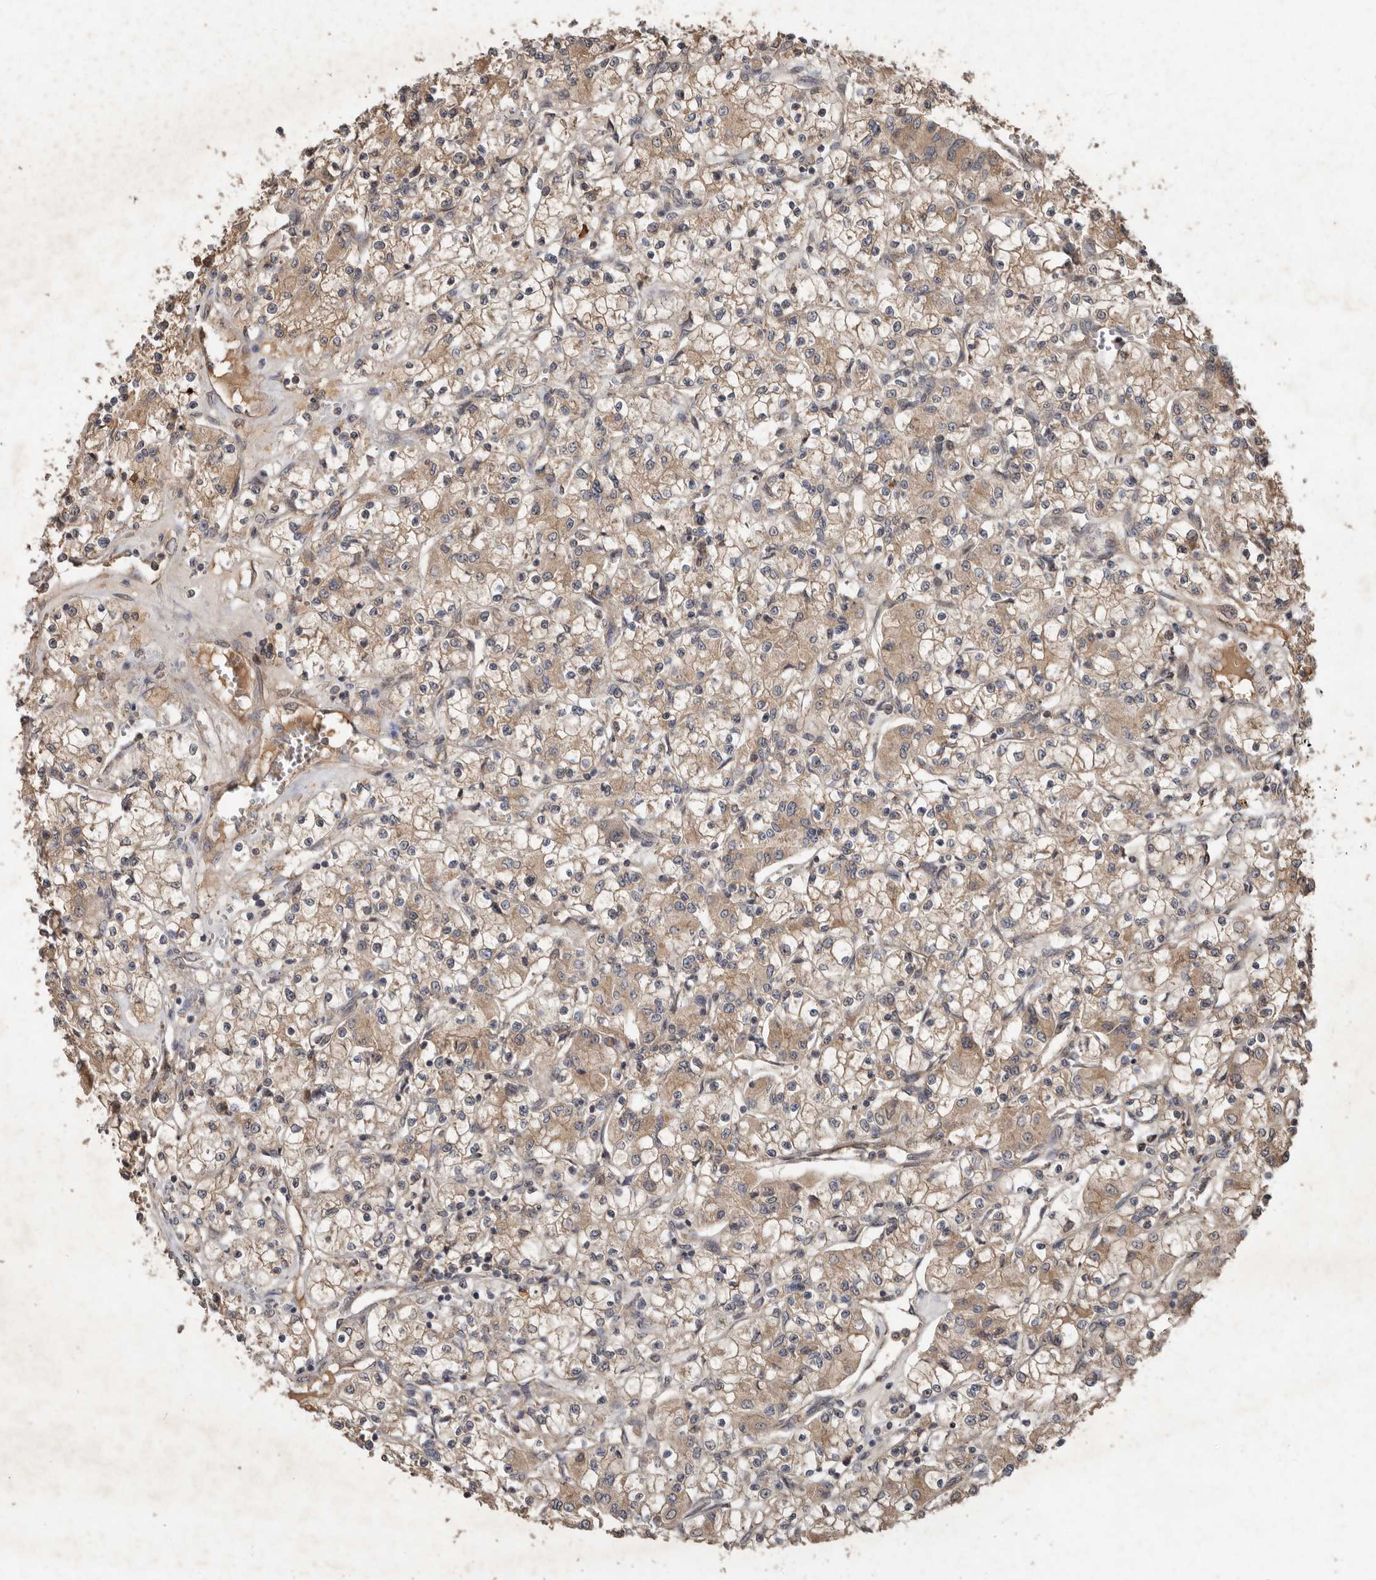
{"staining": {"intensity": "weak", "quantity": ">75%", "location": "cytoplasmic/membranous"}, "tissue": "renal cancer", "cell_type": "Tumor cells", "image_type": "cancer", "snomed": [{"axis": "morphology", "description": "Adenocarcinoma, NOS"}, {"axis": "topography", "description": "Kidney"}], "caption": "This micrograph demonstrates renal cancer (adenocarcinoma) stained with IHC to label a protein in brown. The cytoplasmic/membranous of tumor cells show weak positivity for the protein. Nuclei are counter-stained blue.", "gene": "KIF26B", "patient": {"sex": "female", "age": 59}}